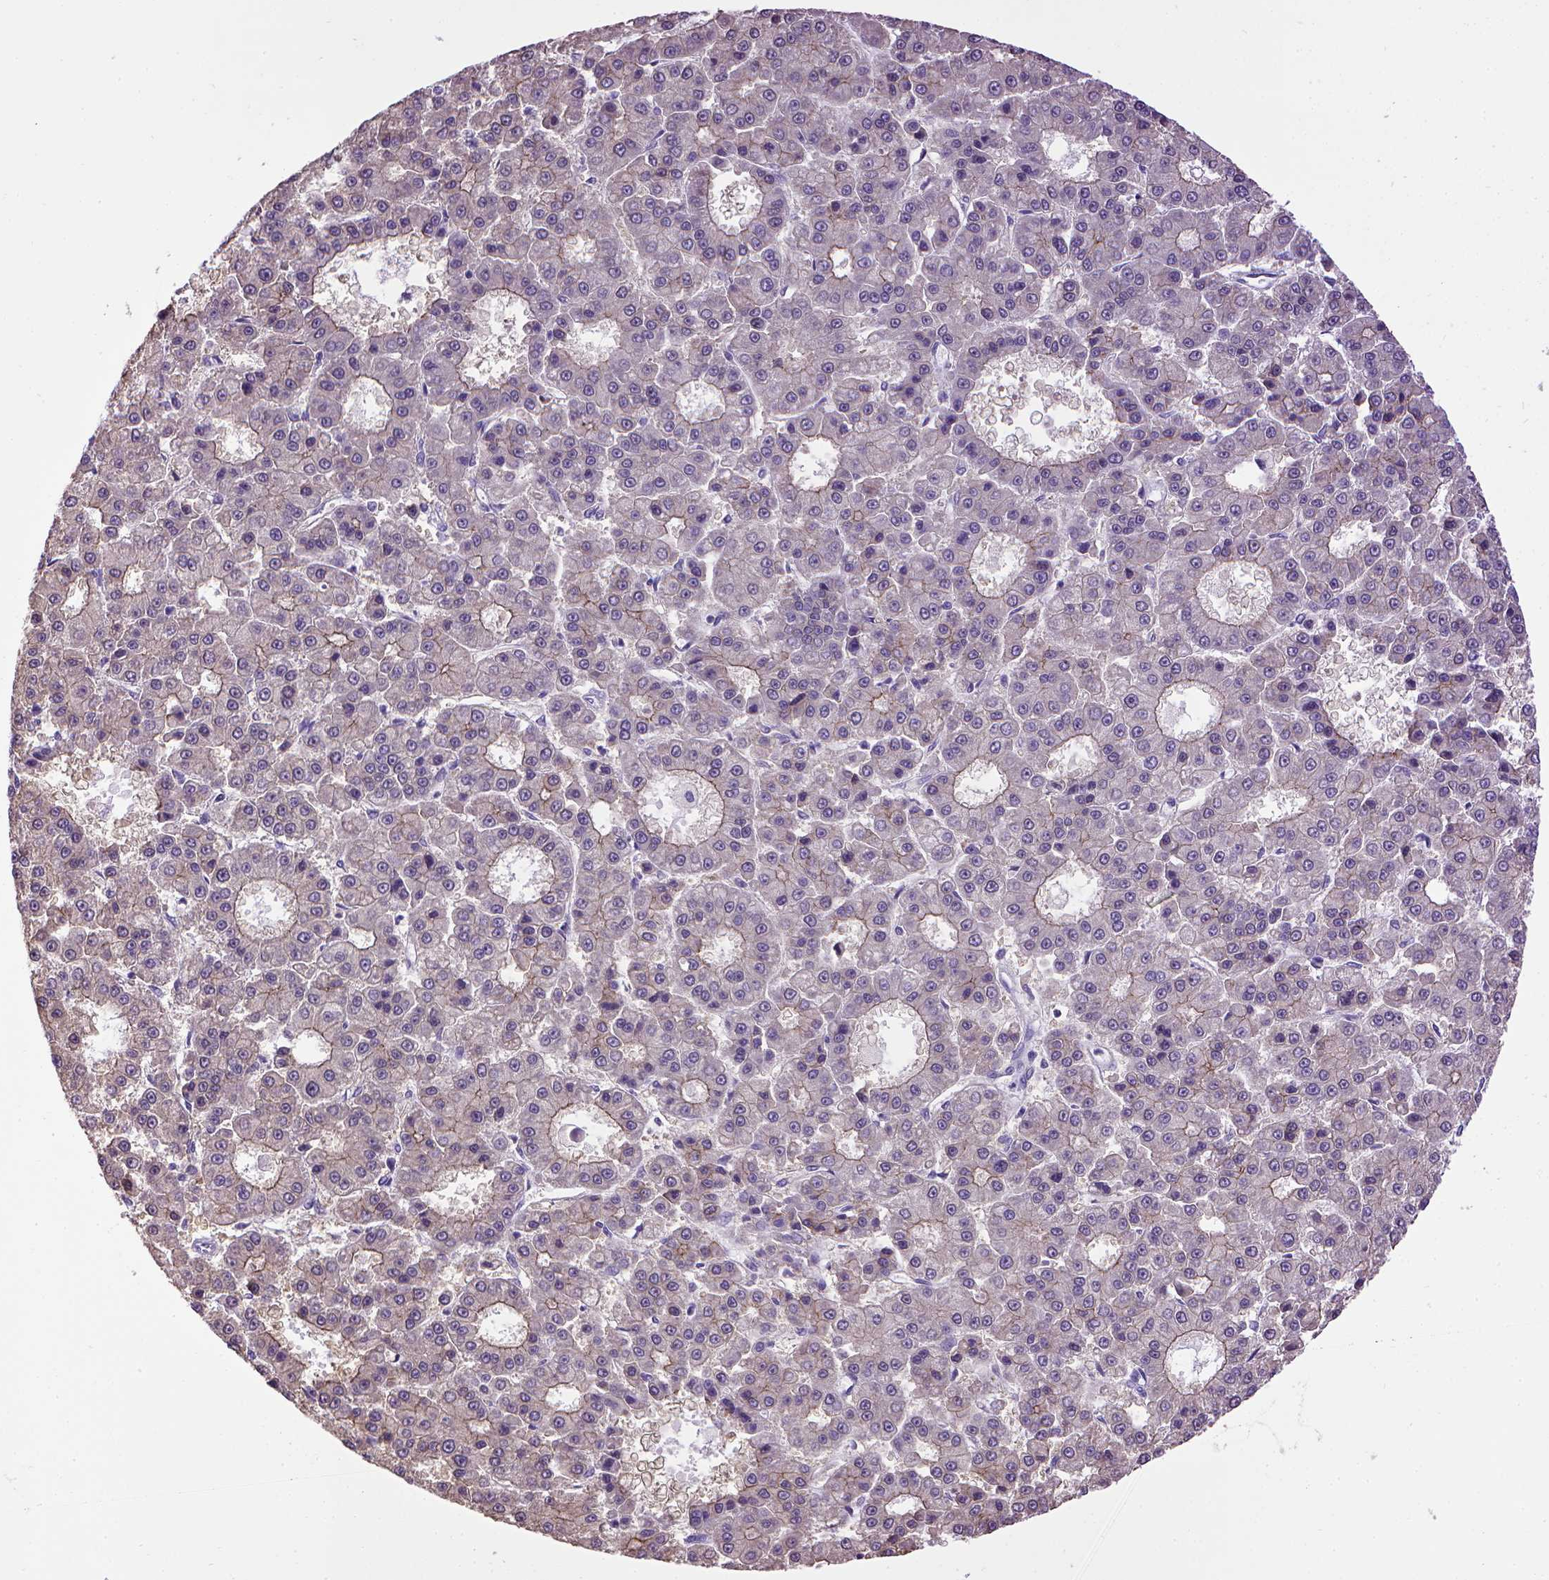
{"staining": {"intensity": "weak", "quantity": "25%-75%", "location": "cytoplasmic/membranous"}, "tissue": "liver cancer", "cell_type": "Tumor cells", "image_type": "cancer", "snomed": [{"axis": "morphology", "description": "Carcinoma, Hepatocellular, NOS"}, {"axis": "topography", "description": "Liver"}], "caption": "Immunohistochemistry photomicrograph of neoplastic tissue: human liver hepatocellular carcinoma stained using immunohistochemistry exhibits low levels of weak protein expression localized specifically in the cytoplasmic/membranous of tumor cells, appearing as a cytoplasmic/membranous brown color.", "gene": "CDH1", "patient": {"sex": "male", "age": 70}}